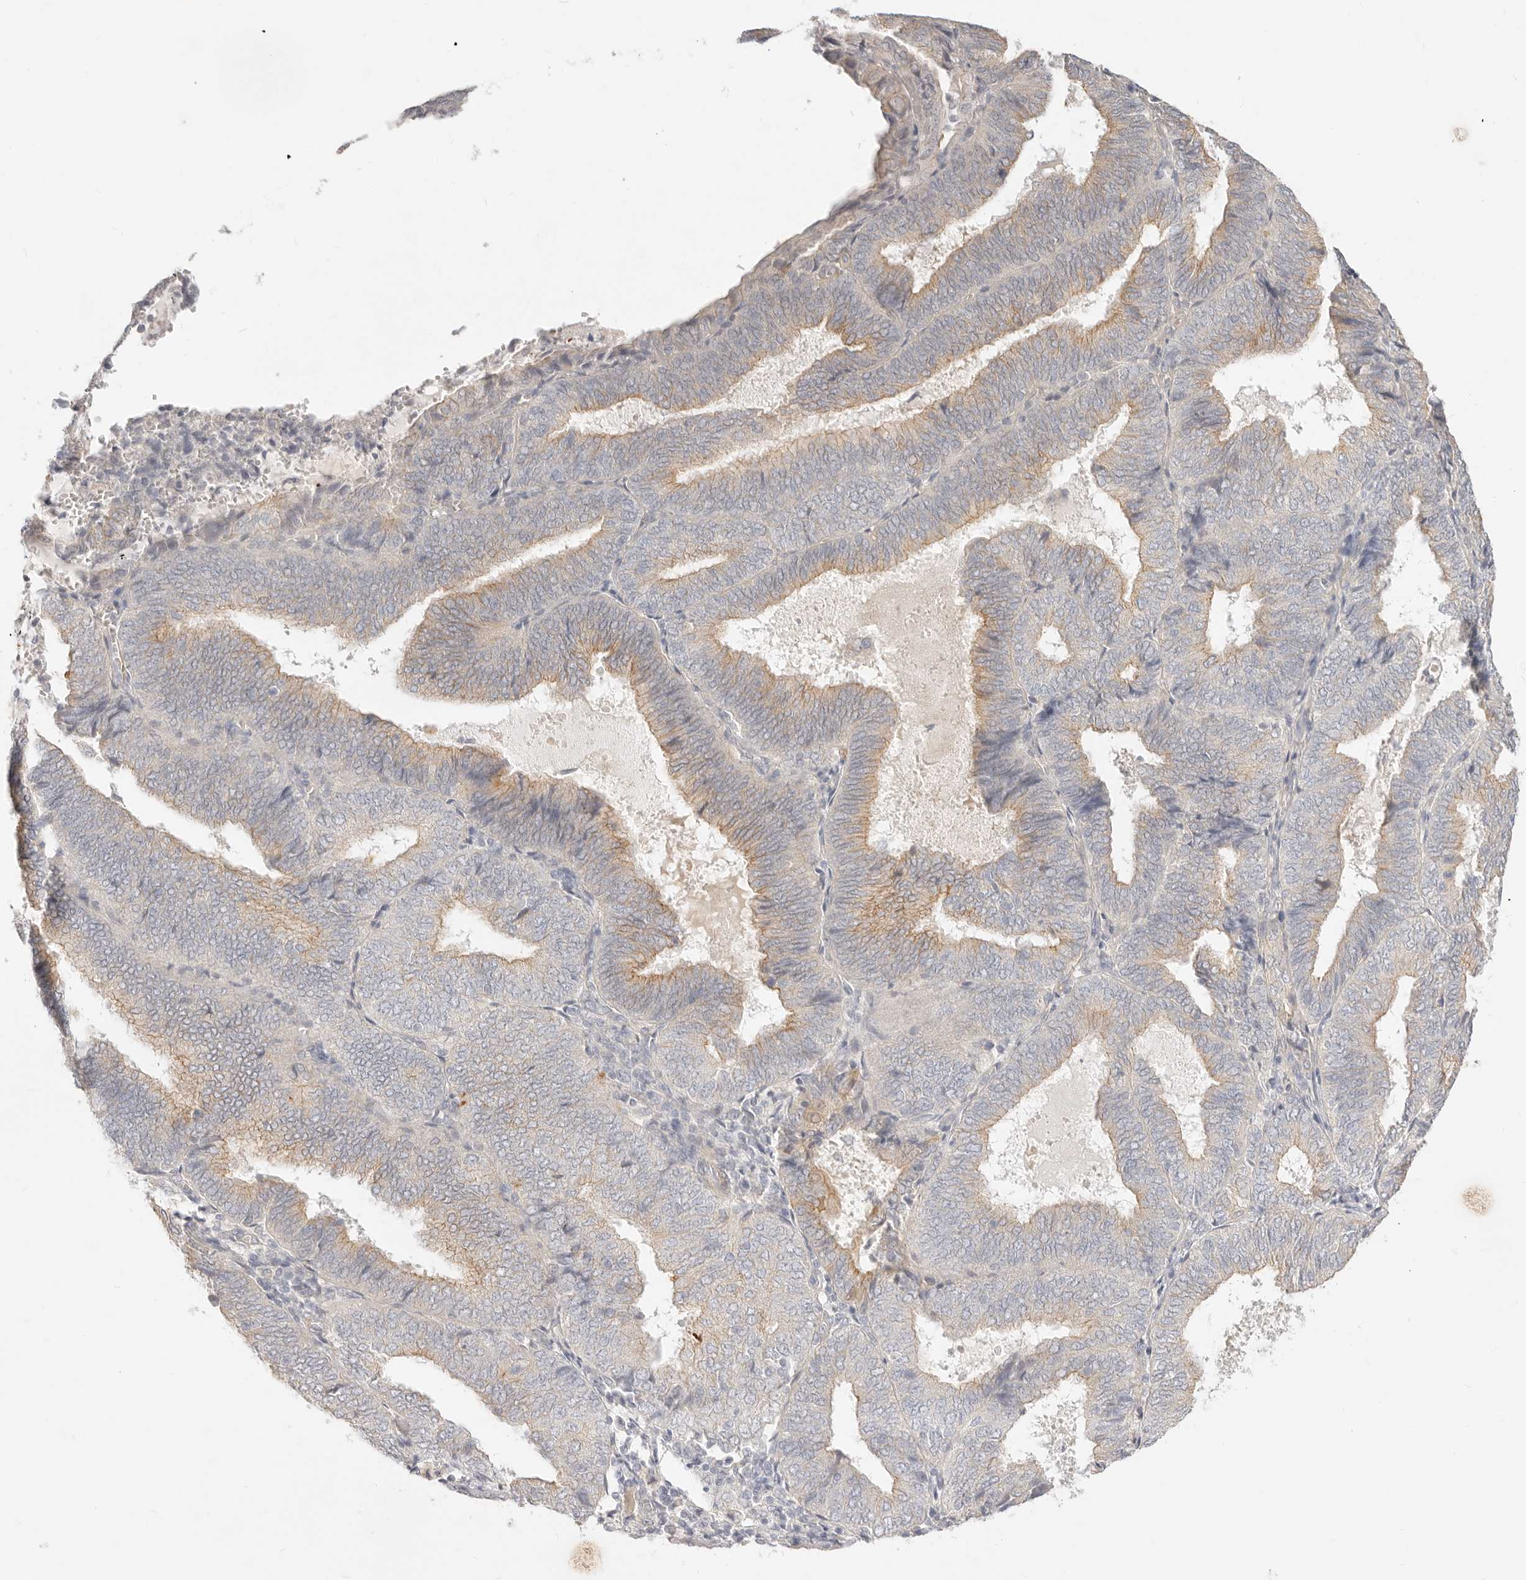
{"staining": {"intensity": "weak", "quantity": "25%-75%", "location": "cytoplasmic/membranous"}, "tissue": "endometrial cancer", "cell_type": "Tumor cells", "image_type": "cancer", "snomed": [{"axis": "morphology", "description": "Adenocarcinoma, NOS"}, {"axis": "topography", "description": "Endometrium"}], "caption": "Immunohistochemical staining of human endometrial adenocarcinoma reveals low levels of weak cytoplasmic/membranous positivity in about 25%-75% of tumor cells.", "gene": "UBXN10", "patient": {"sex": "female", "age": 81}}